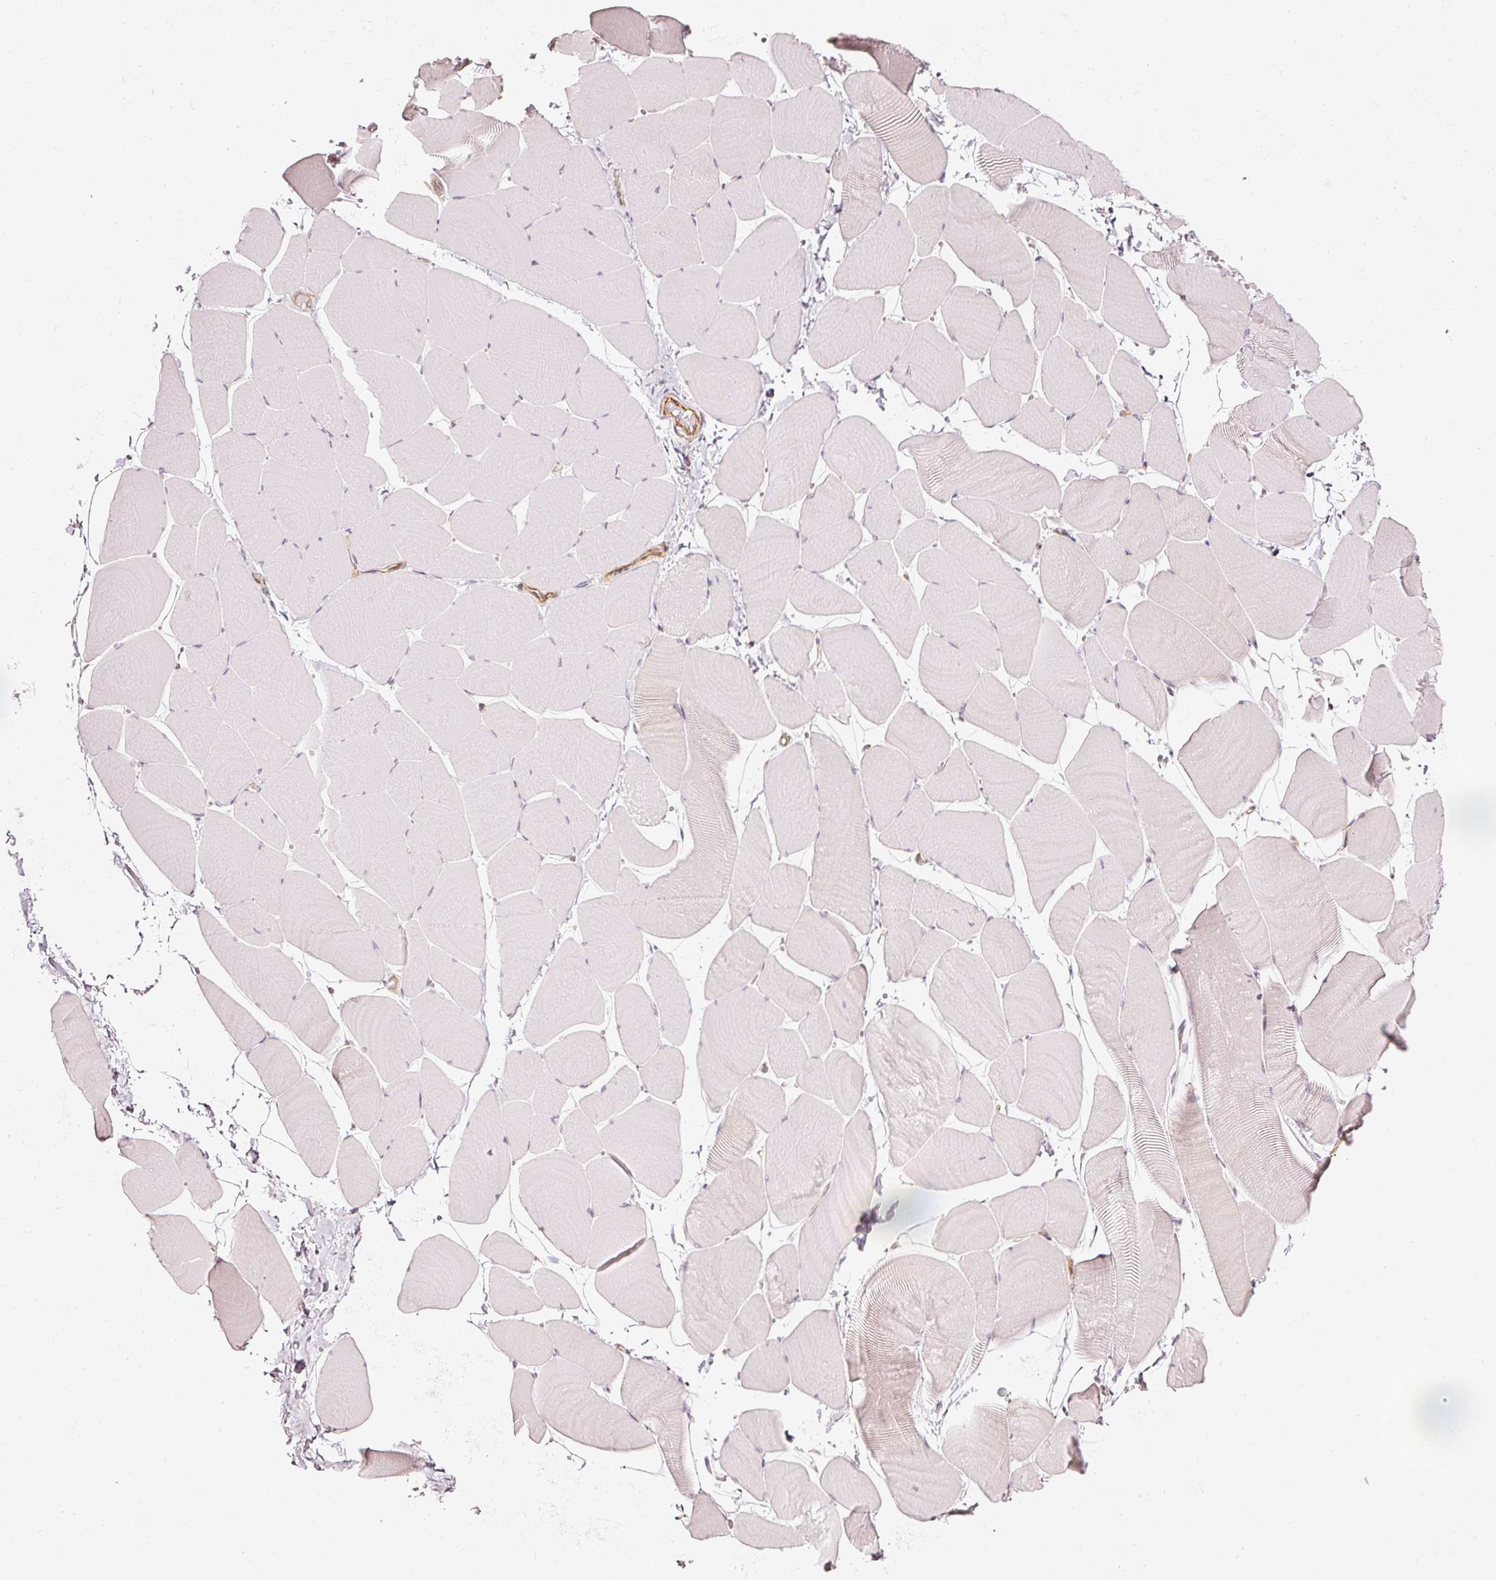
{"staining": {"intensity": "negative", "quantity": "none", "location": "none"}, "tissue": "skeletal muscle", "cell_type": "Myocytes", "image_type": "normal", "snomed": [{"axis": "morphology", "description": "Normal tissue, NOS"}, {"axis": "topography", "description": "Skeletal muscle"}], "caption": "Immunohistochemistry image of benign human skeletal muscle stained for a protein (brown), which displays no expression in myocytes. The staining was performed using DAB to visualize the protein expression in brown, while the nuclei were stained in blue with hematoxylin (Magnification: 20x).", "gene": "DRD2", "patient": {"sex": "male", "age": 25}}